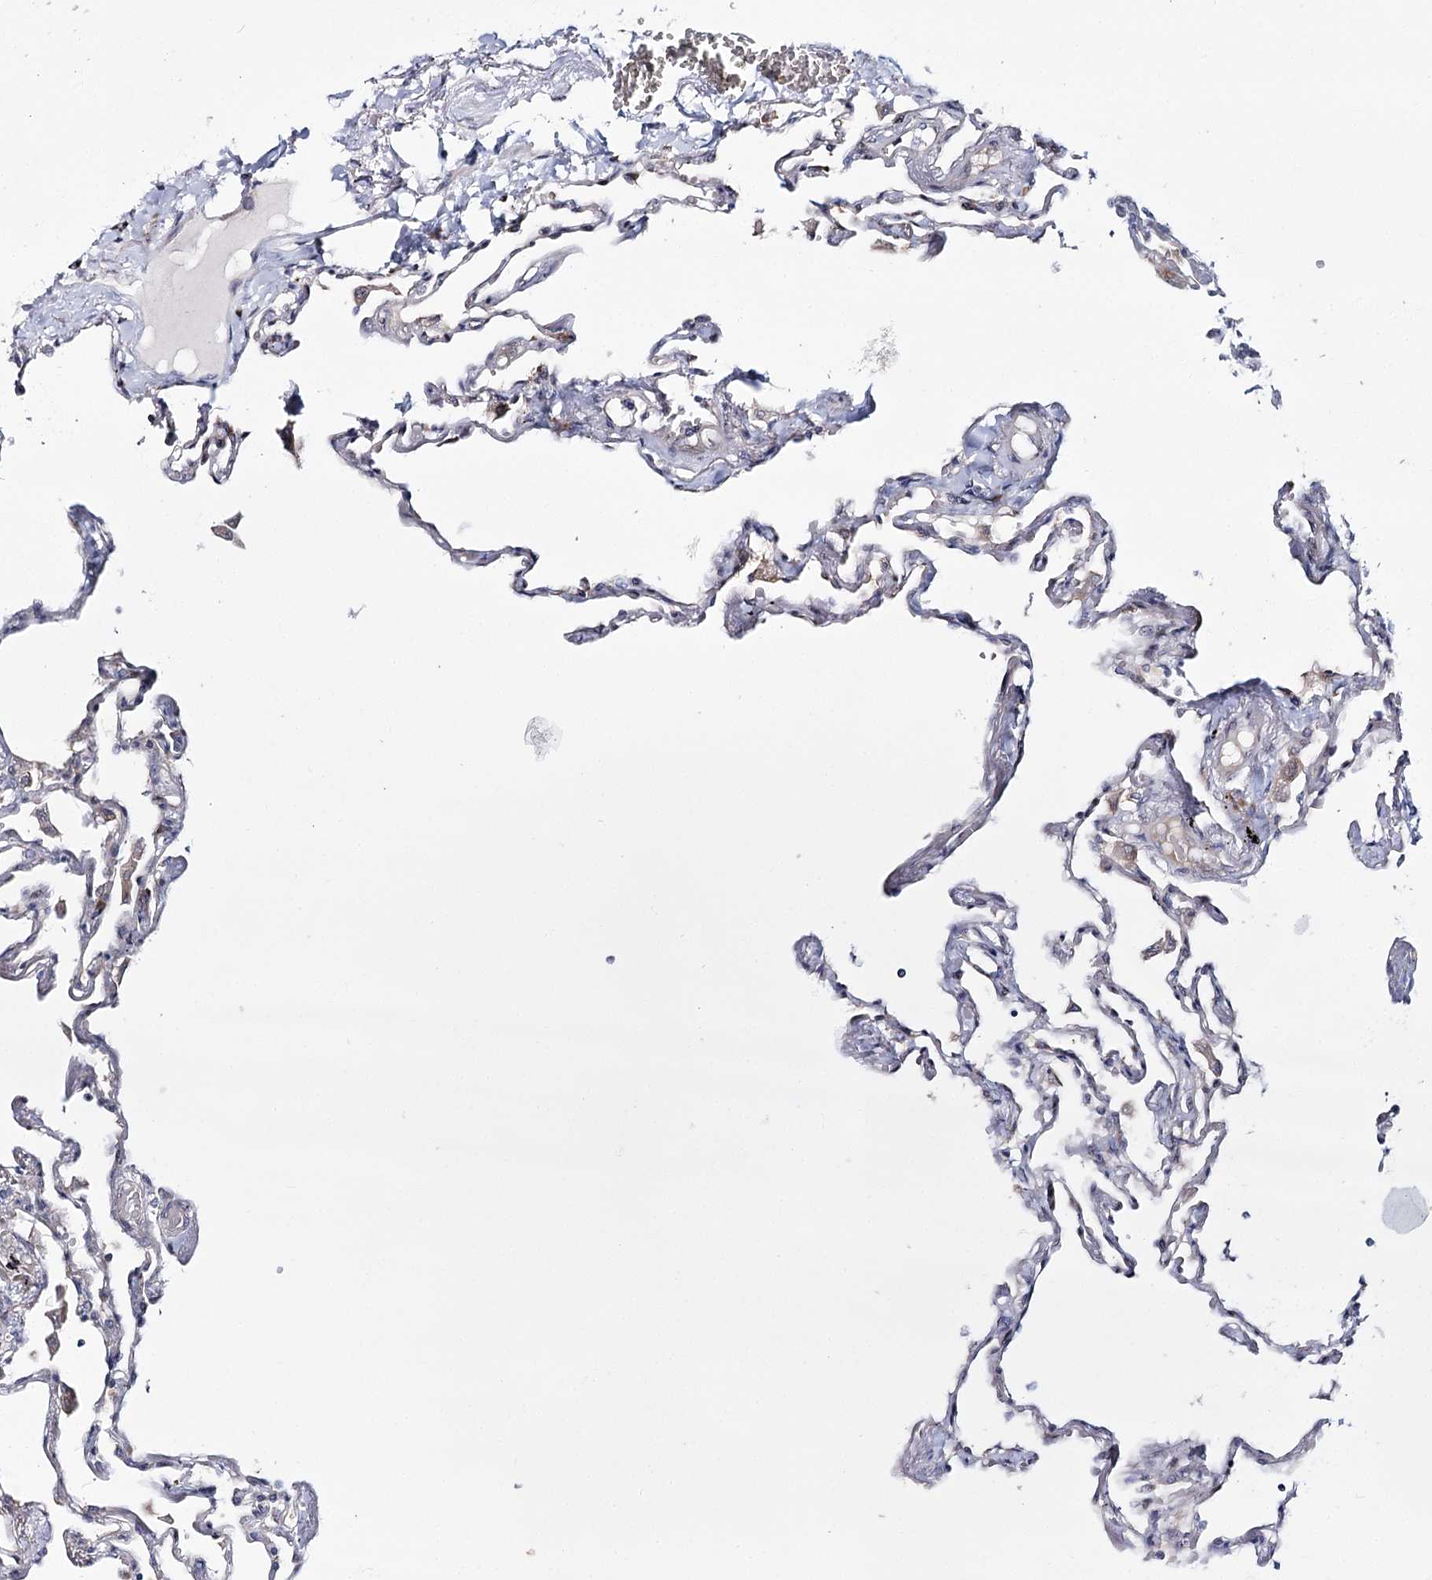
{"staining": {"intensity": "negative", "quantity": "none", "location": "none"}, "tissue": "lung", "cell_type": "Alveolar cells", "image_type": "normal", "snomed": [{"axis": "morphology", "description": "Normal tissue, NOS"}, {"axis": "topography", "description": "Lung"}], "caption": "Immunohistochemistry (IHC) micrograph of unremarkable lung: lung stained with DAB shows no significant protein expression in alveolar cells.", "gene": "CPLANE1", "patient": {"sex": "female", "age": 67}}